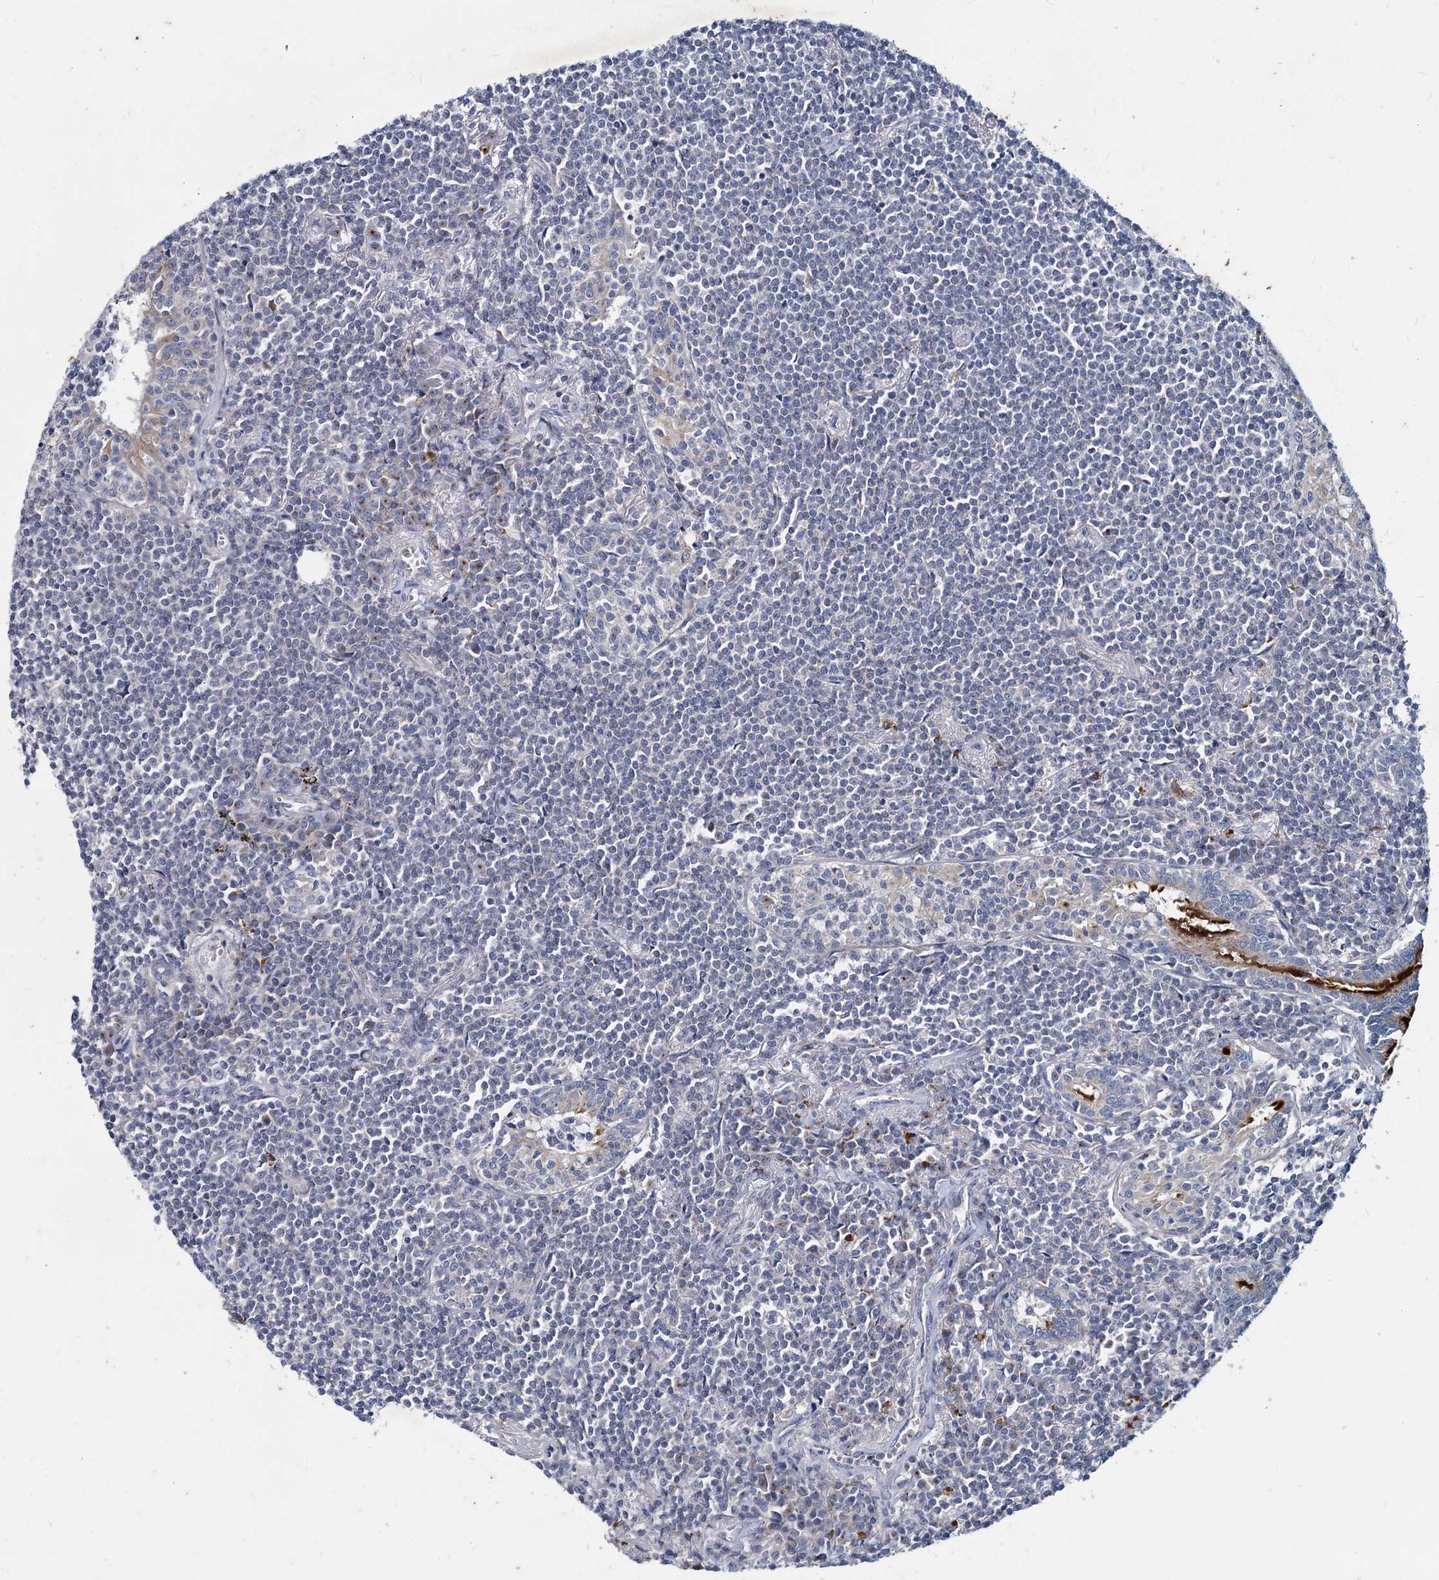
{"staining": {"intensity": "negative", "quantity": "none", "location": "none"}, "tissue": "lymphoma", "cell_type": "Tumor cells", "image_type": "cancer", "snomed": [{"axis": "morphology", "description": "Malignant lymphoma, non-Hodgkin's type, Low grade"}, {"axis": "topography", "description": "Lung"}], "caption": "An image of lymphoma stained for a protein demonstrates no brown staining in tumor cells.", "gene": "AGBL4", "patient": {"sex": "female", "age": 71}}